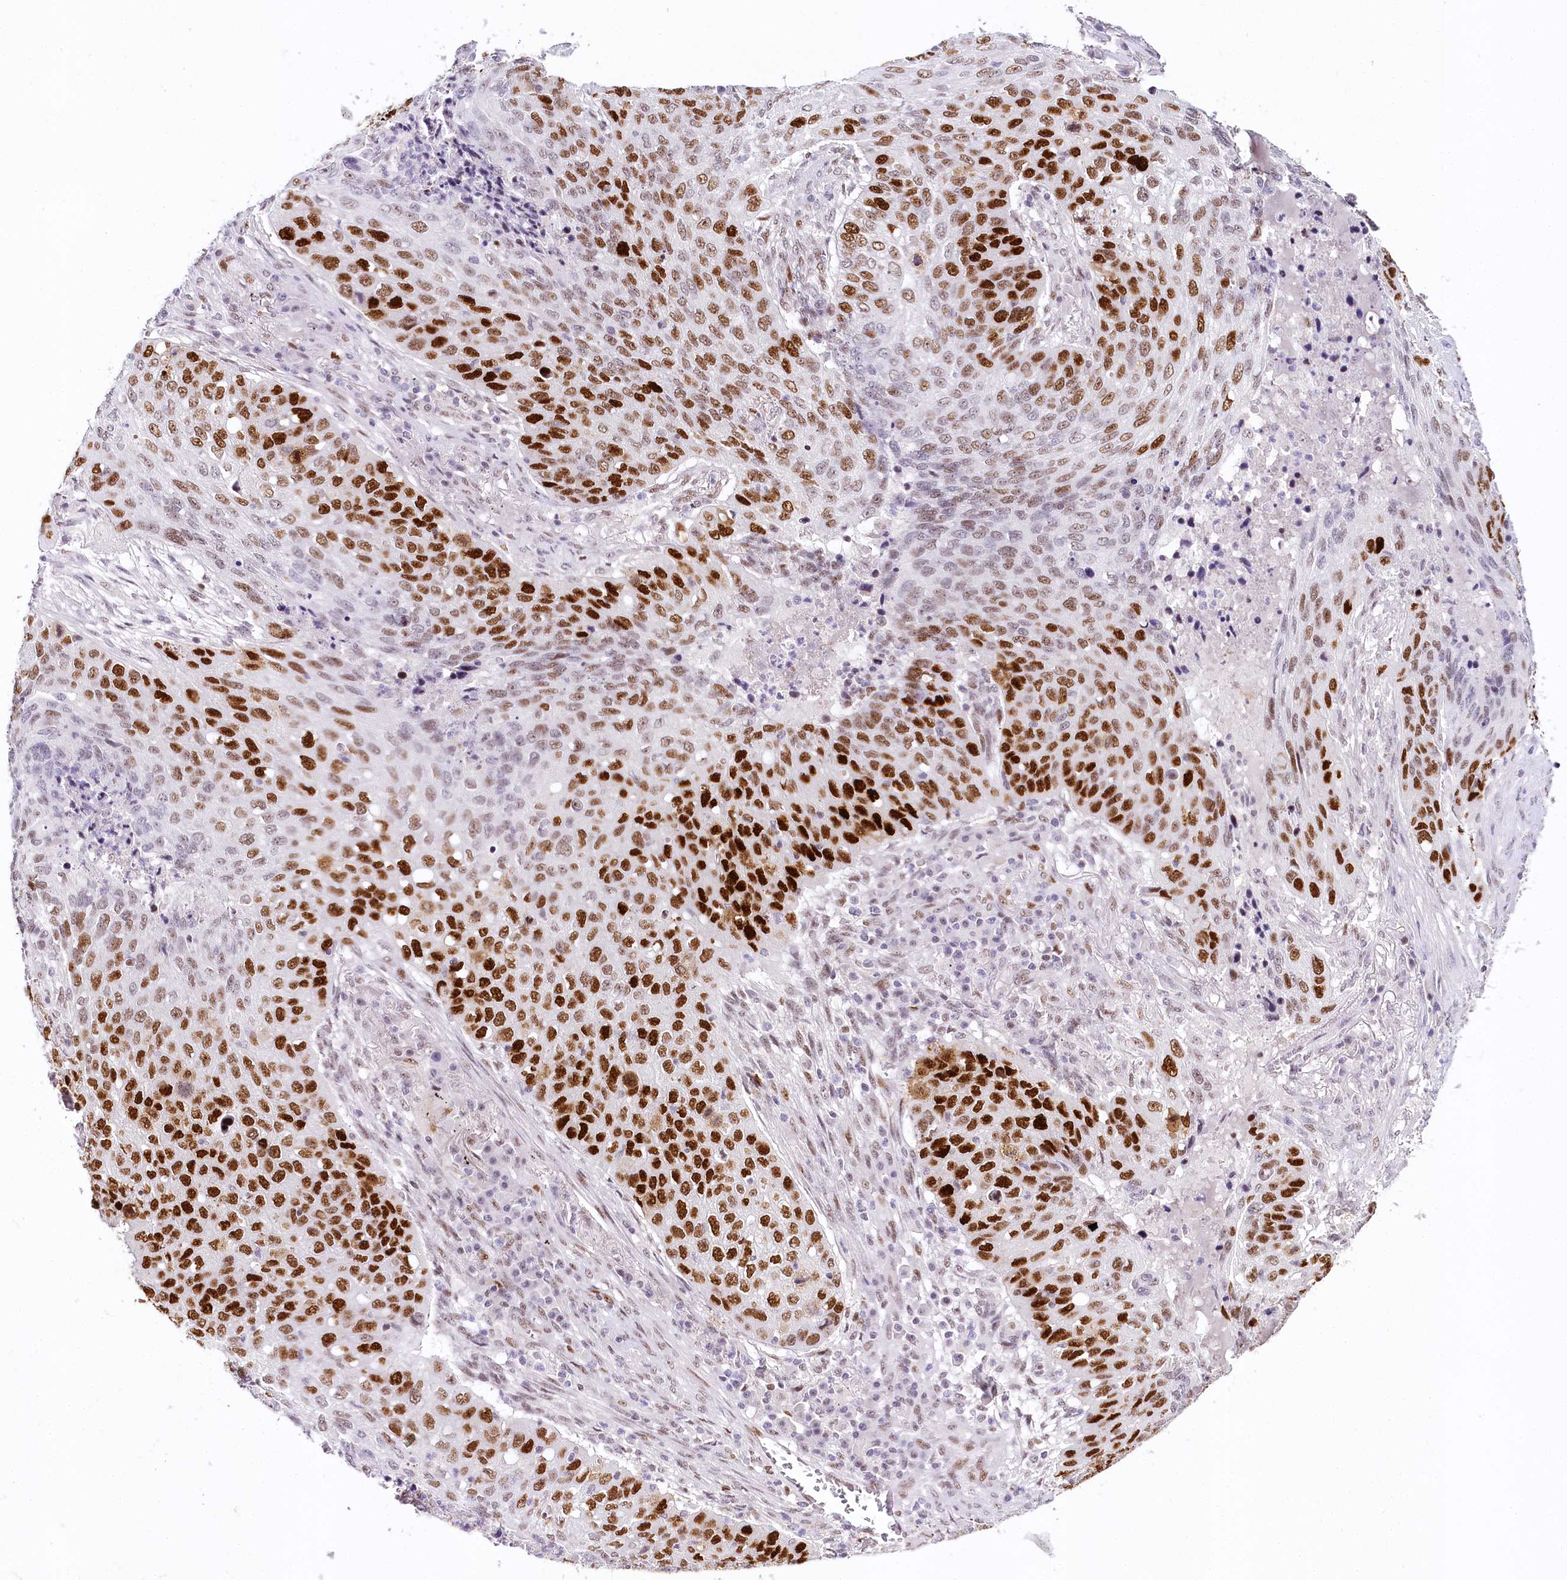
{"staining": {"intensity": "strong", "quantity": ">75%", "location": "nuclear"}, "tissue": "lung cancer", "cell_type": "Tumor cells", "image_type": "cancer", "snomed": [{"axis": "morphology", "description": "Squamous cell carcinoma, NOS"}, {"axis": "topography", "description": "Lung"}], "caption": "Strong nuclear positivity is identified in approximately >75% of tumor cells in lung squamous cell carcinoma.", "gene": "TP53", "patient": {"sex": "female", "age": 63}}